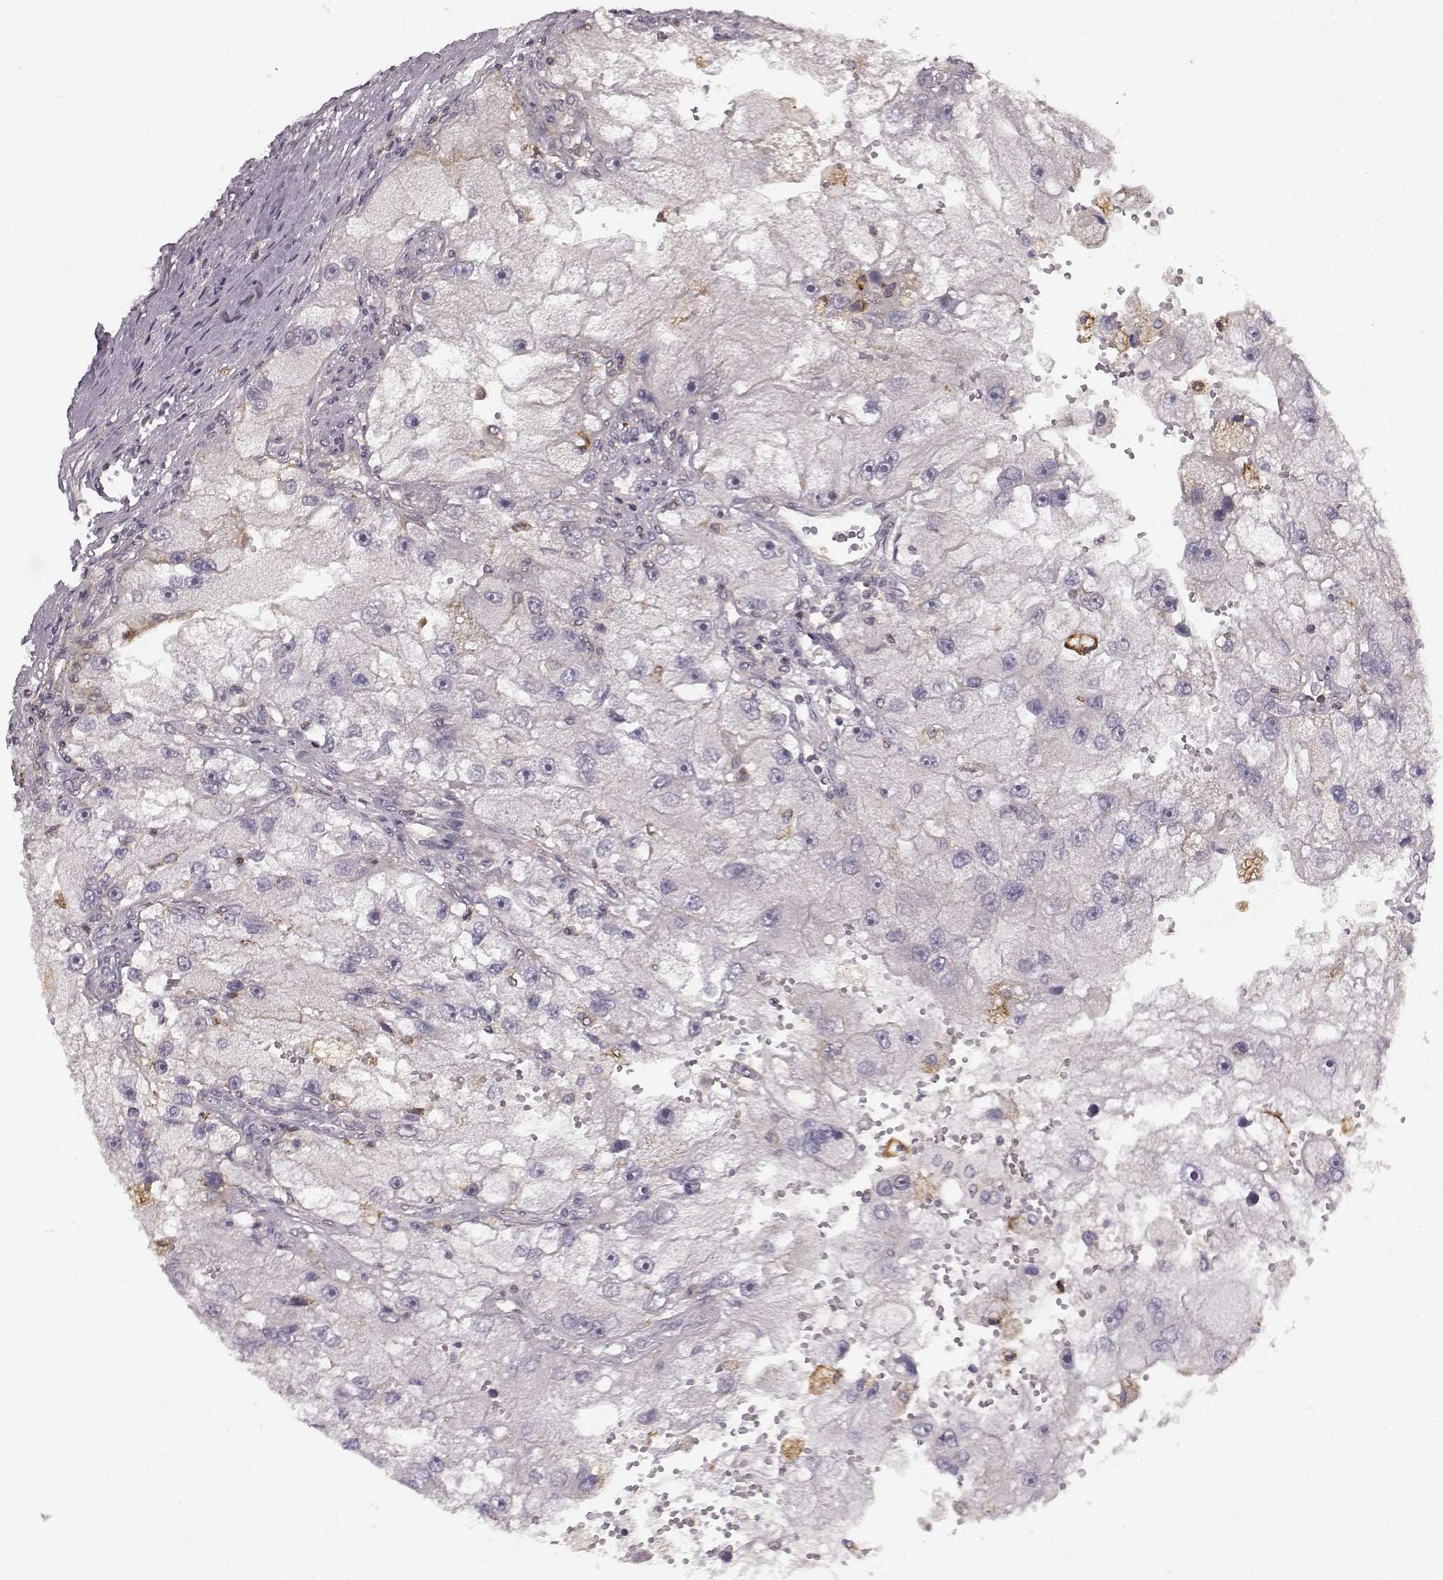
{"staining": {"intensity": "negative", "quantity": "none", "location": "none"}, "tissue": "renal cancer", "cell_type": "Tumor cells", "image_type": "cancer", "snomed": [{"axis": "morphology", "description": "Adenocarcinoma, NOS"}, {"axis": "topography", "description": "Kidney"}], "caption": "This is an immunohistochemistry (IHC) photomicrograph of renal cancer. There is no expression in tumor cells.", "gene": "MFSD1", "patient": {"sex": "male", "age": 63}}